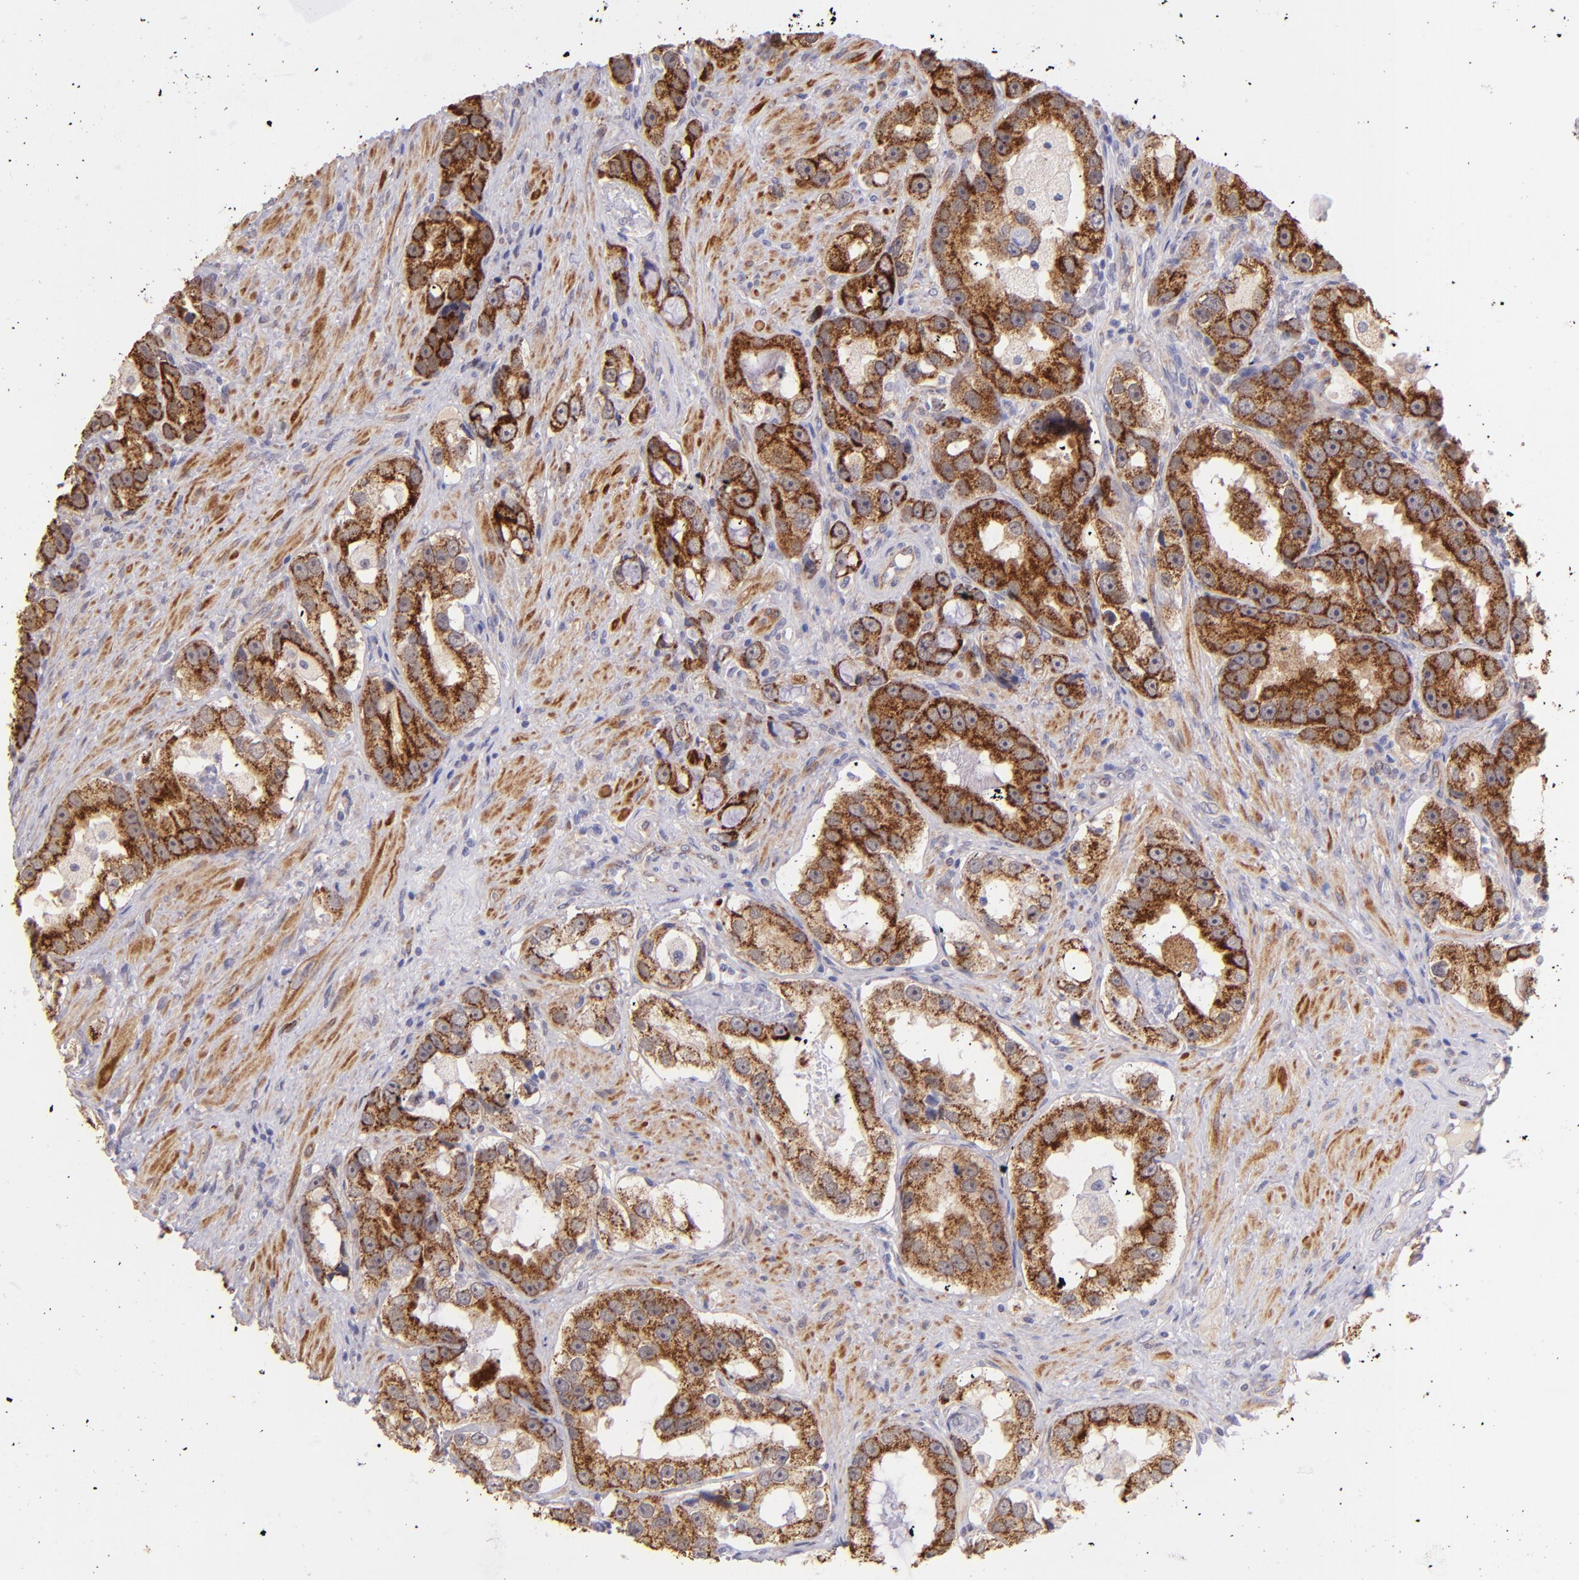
{"staining": {"intensity": "moderate", "quantity": ">75%", "location": "cytoplasmic/membranous"}, "tissue": "prostate cancer", "cell_type": "Tumor cells", "image_type": "cancer", "snomed": [{"axis": "morphology", "description": "Adenocarcinoma, High grade"}, {"axis": "topography", "description": "Prostate"}], "caption": "Prostate cancer stained with immunohistochemistry (IHC) shows moderate cytoplasmic/membranous expression in approximately >75% of tumor cells.", "gene": "SH2D4A", "patient": {"sex": "male", "age": 63}}